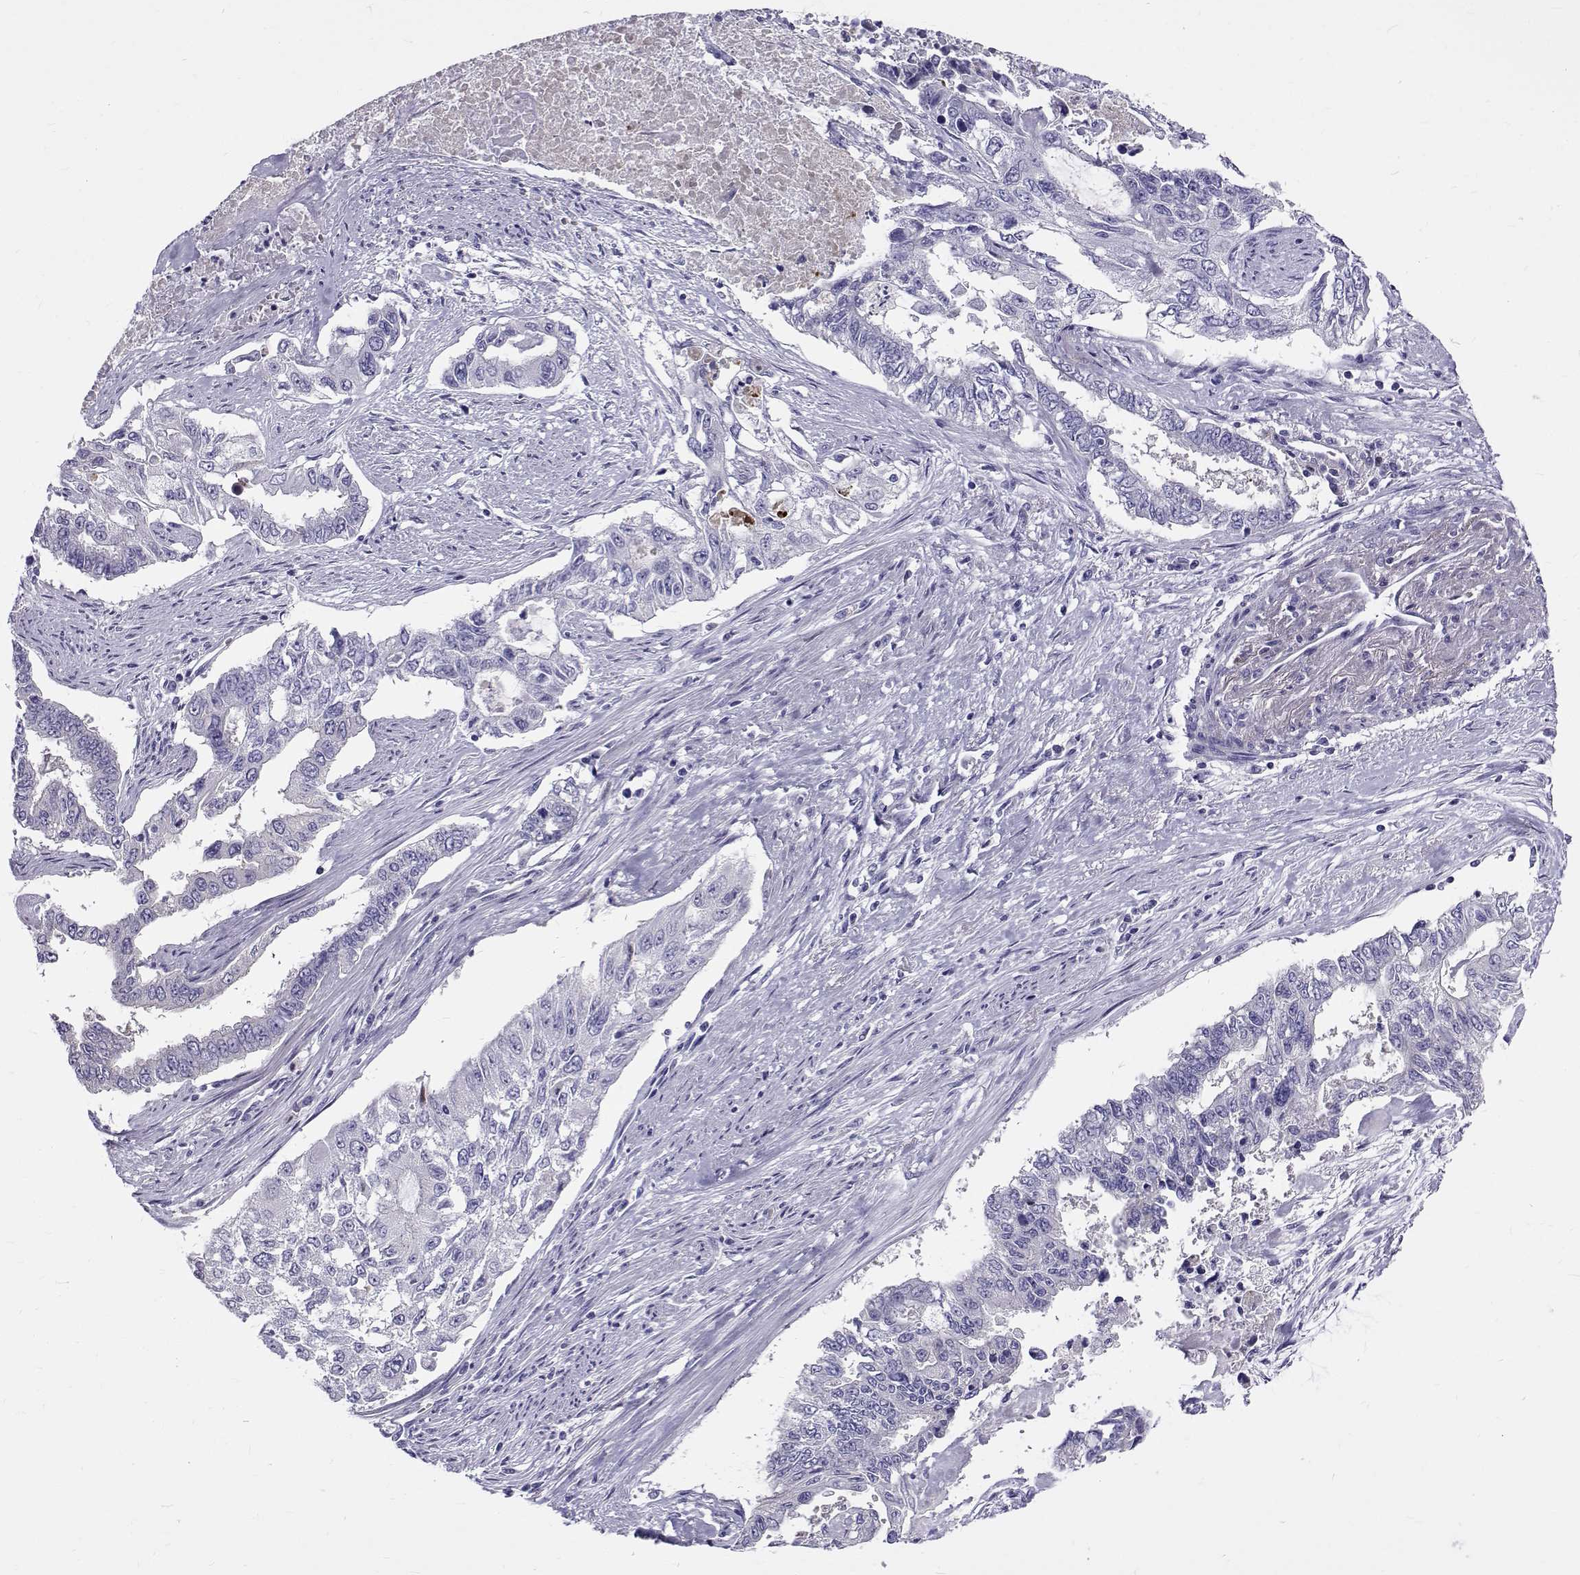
{"staining": {"intensity": "negative", "quantity": "none", "location": "none"}, "tissue": "endometrial cancer", "cell_type": "Tumor cells", "image_type": "cancer", "snomed": [{"axis": "morphology", "description": "Adenocarcinoma, NOS"}, {"axis": "topography", "description": "Uterus"}], "caption": "DAB (3,3'-diaminobenzidine) immunohistochemical staining of endometrial cancer (adenocarcinoma) demonstrates no significant expression in tumor cells. Brightfield microscopy of immunohistochemistry stained with DAB (3,3'-diaminobenzidine) (brown) and hematoxylin (blue), captured at high magnification.", "gene": "IGSF1", "patient": {"sex": "female", "age": 59}}